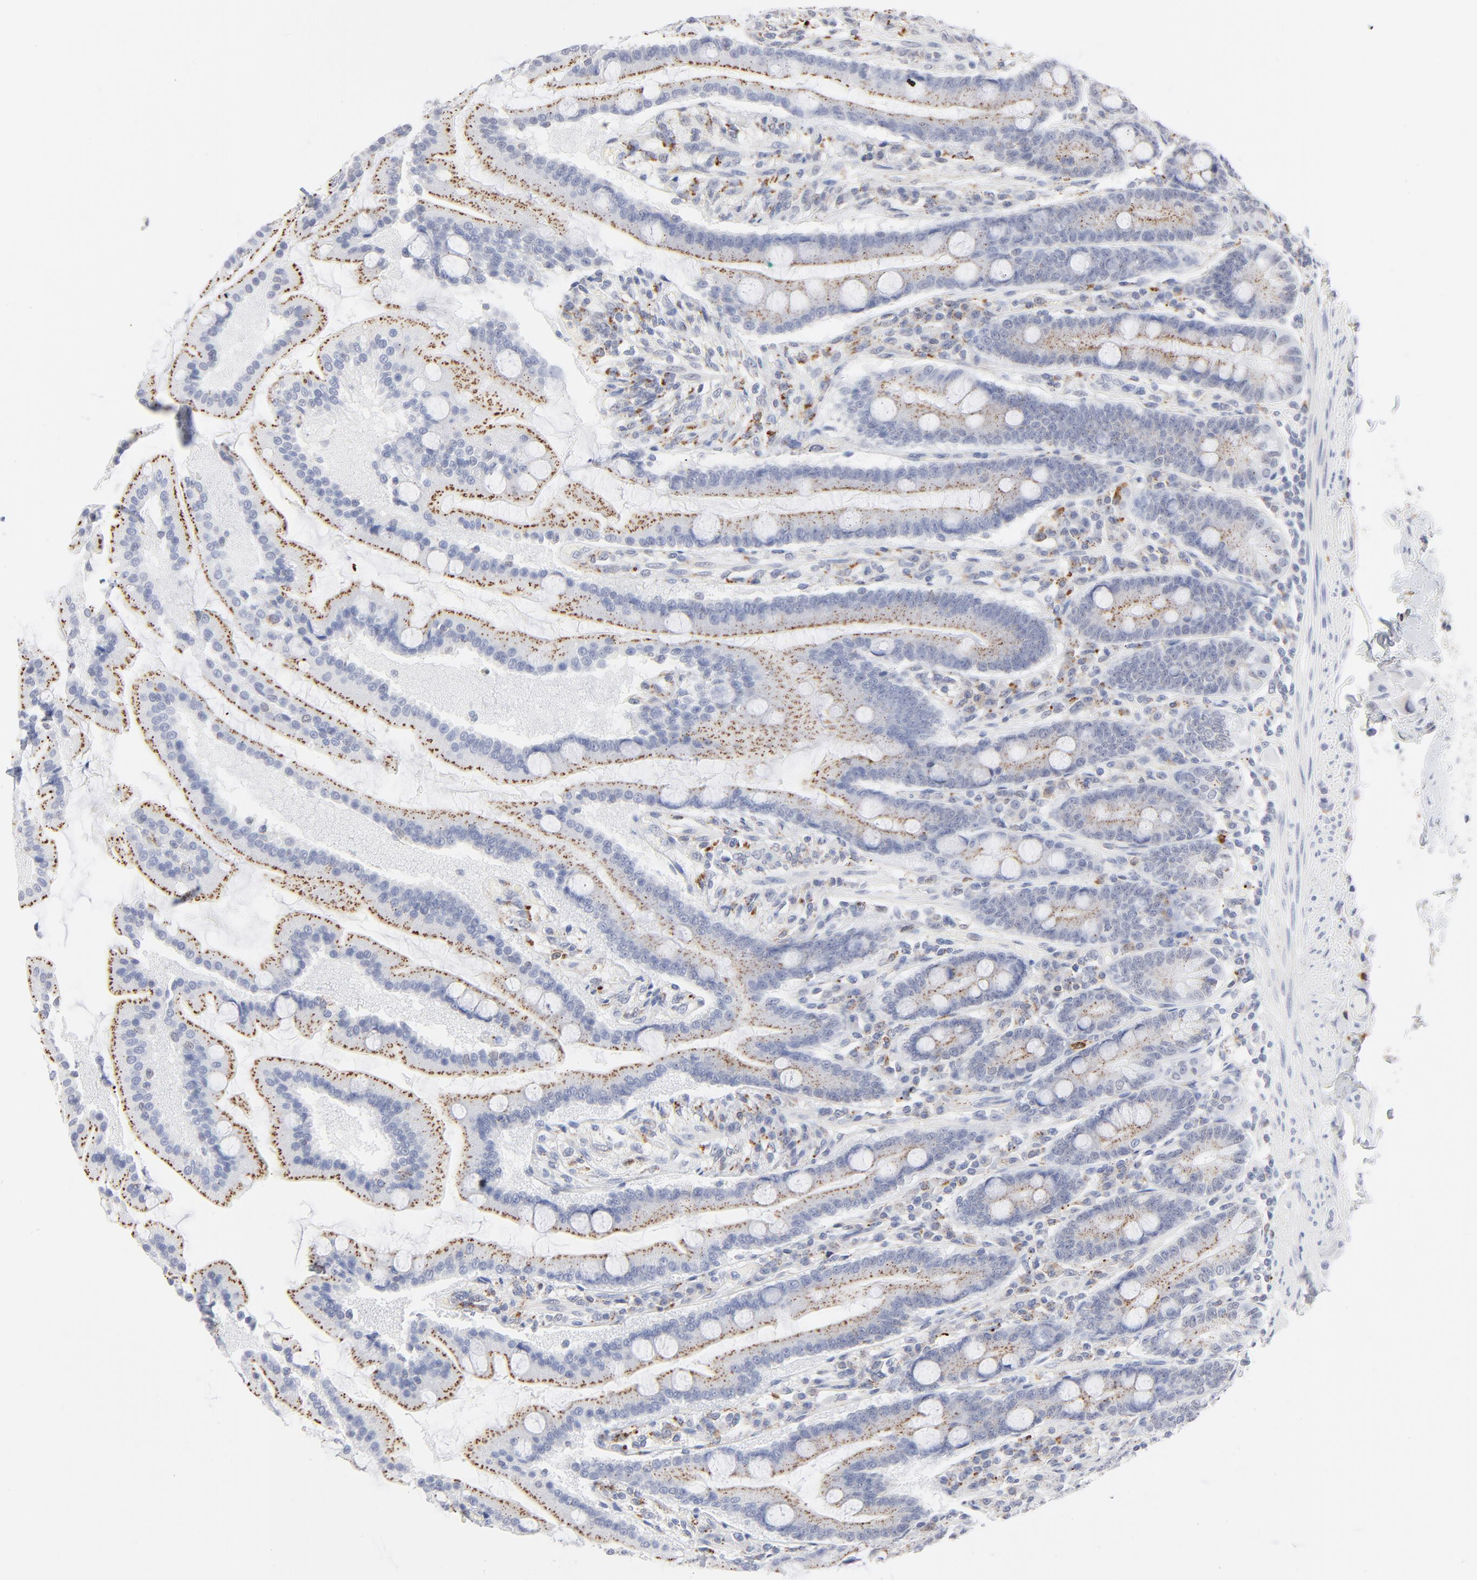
{"staining": {"intensity": "moderate", "quantity": ">75%", "location": "cytoplasmic/membranous"}, "tissue": "duodenum", "cell_type": "Glandular cells", "image_type": "normal", "snomed": [{"axis": "morphology", "description": "Normal tissue, NOS"}, {"axis": "topography", "description": "Duodenum"}], "caption": "Immunohistochemical staining of unremarkable duodenum demonstrates medium levels of moderate cytoplasmic/membranous staining in approximately >75% of glandular cells.", "gene": "LTBP2", "patient": {"sex": "female", "age": 64}}